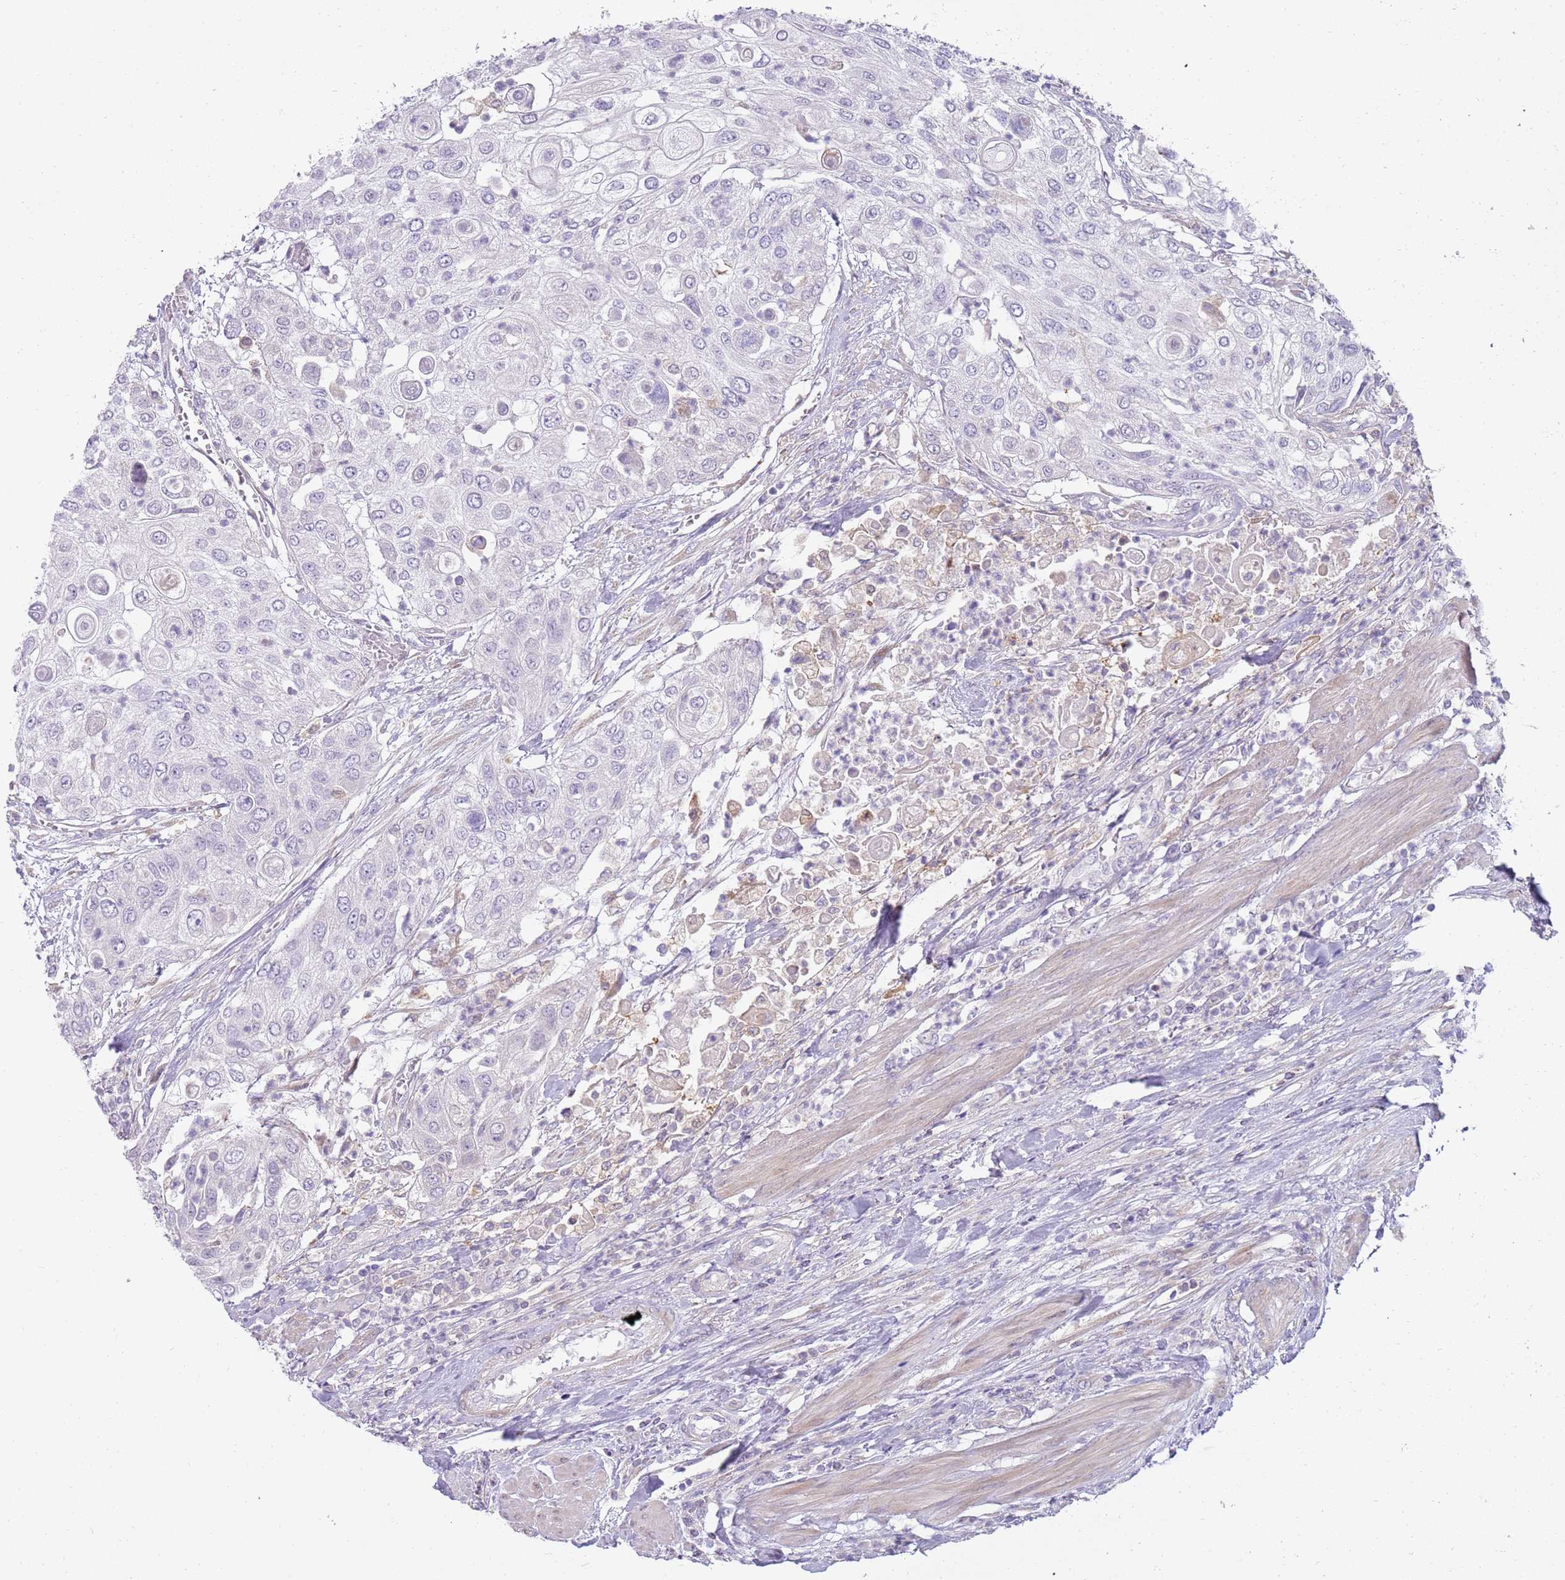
{"staining": {"intensity": "negative", "quantity": "none", "location": "none"}, "tissue": "urothelial cancer", "cell_type": "Tumor cells", "image_type": "cancer", "snomed": [{"axis": "morphology", "description": "Urothelial carcinoma, High grade"}, {"axis": "topography", "description": "Urinary bladder"}], "caption": "Immunohistochemistry of urothelial carcinoma (high-grade) reveals no staining in tumor cells.", "gene": "DIPK1C", "patient": {"sex": "female", "age": 79}}